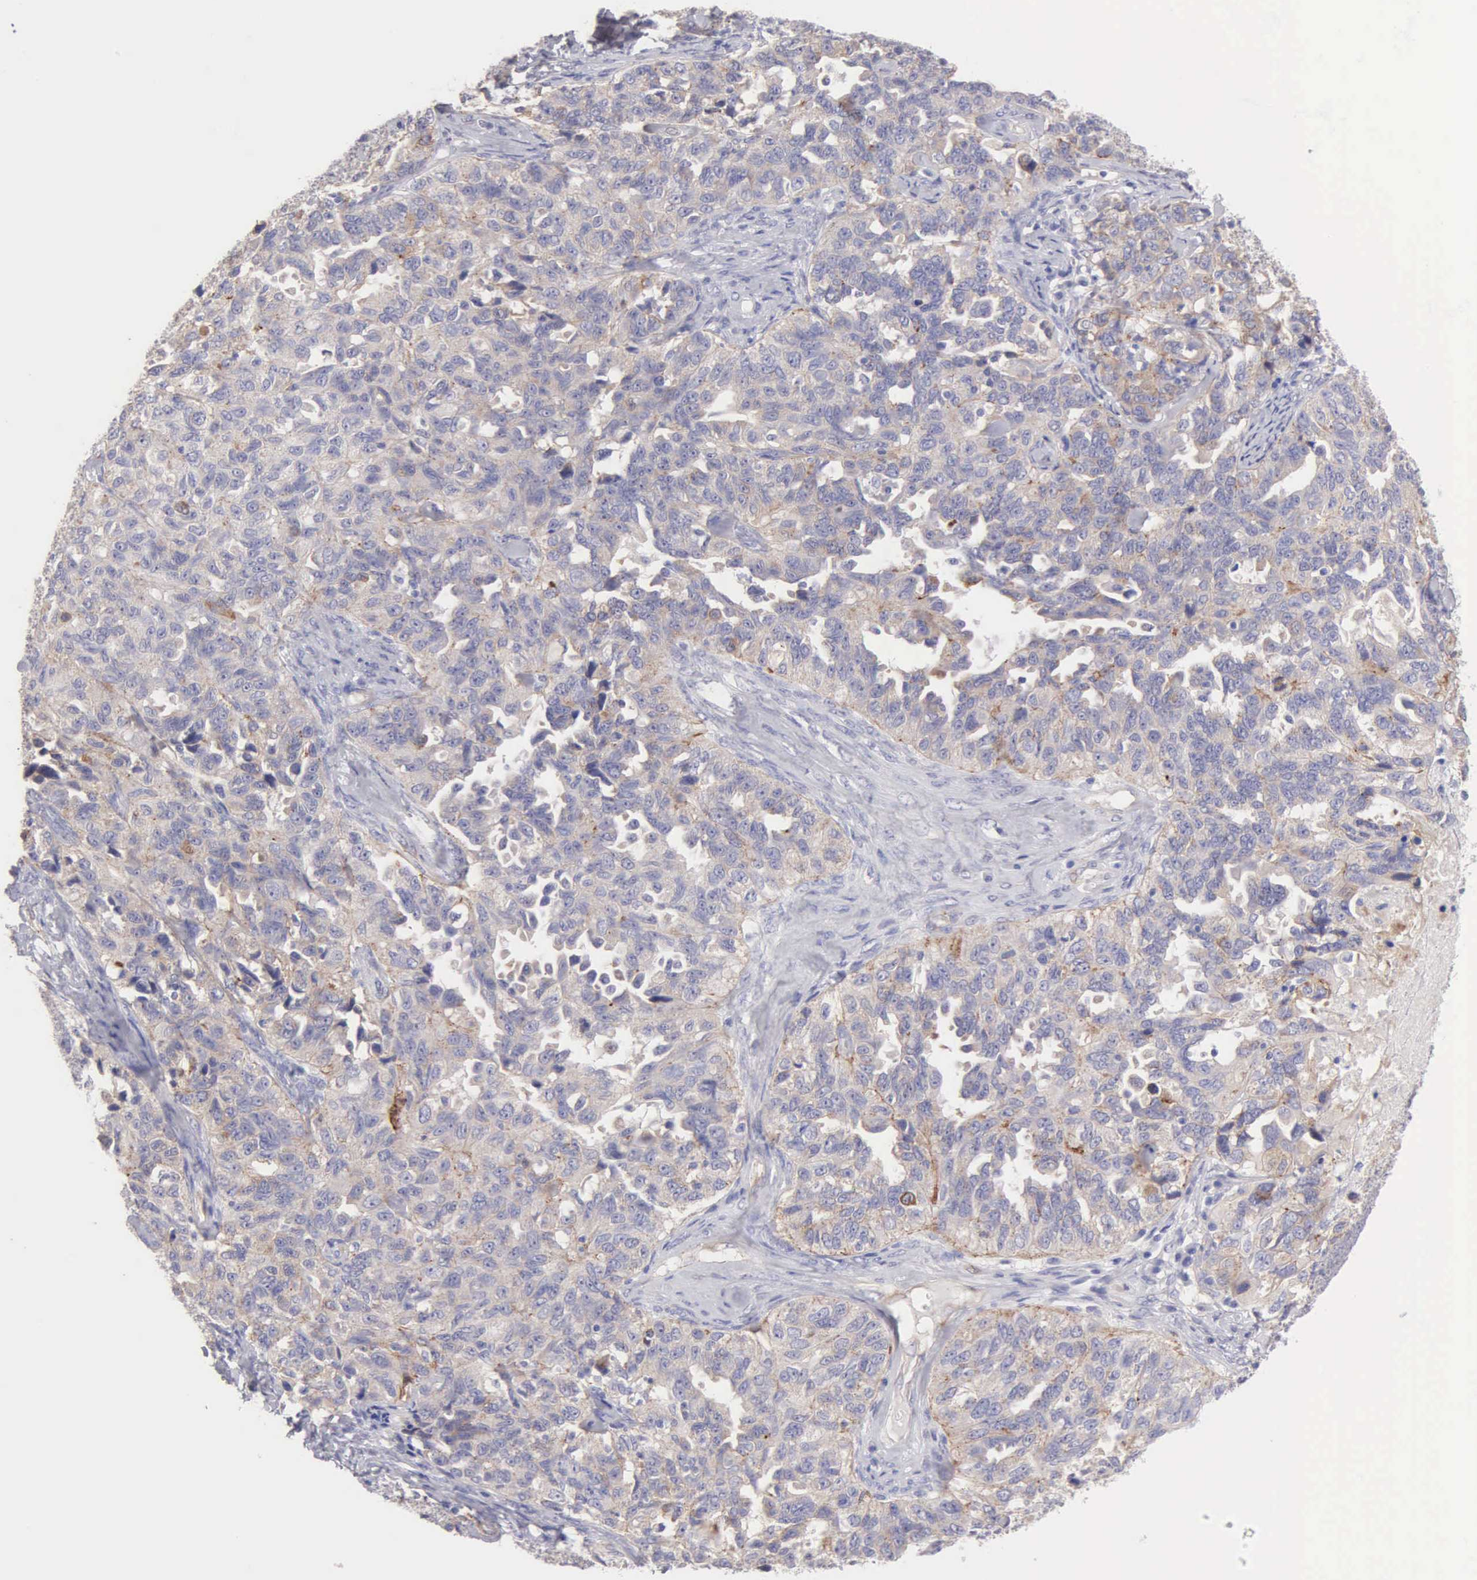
{"staining": {"intensity": "weak", "quantity": ">75%", "location": "cytoplasmic/membranous"}, "tissue": "ovarian cancer", "cell_type": "Tumor cells", "image_type": "cancer", "snomed": [{"axis": "morphology", "description": "Cystadenocarcinoma, serous, NOS"}, {"axis": "topography", "description": "Ovary"}], "caption": "A brown stain shows weak cytoplasmic/membranous staining of a protein in ovarian cancer tumor cells.", "gene": "APP", "patient": {"sex": "female", "age": 82}}